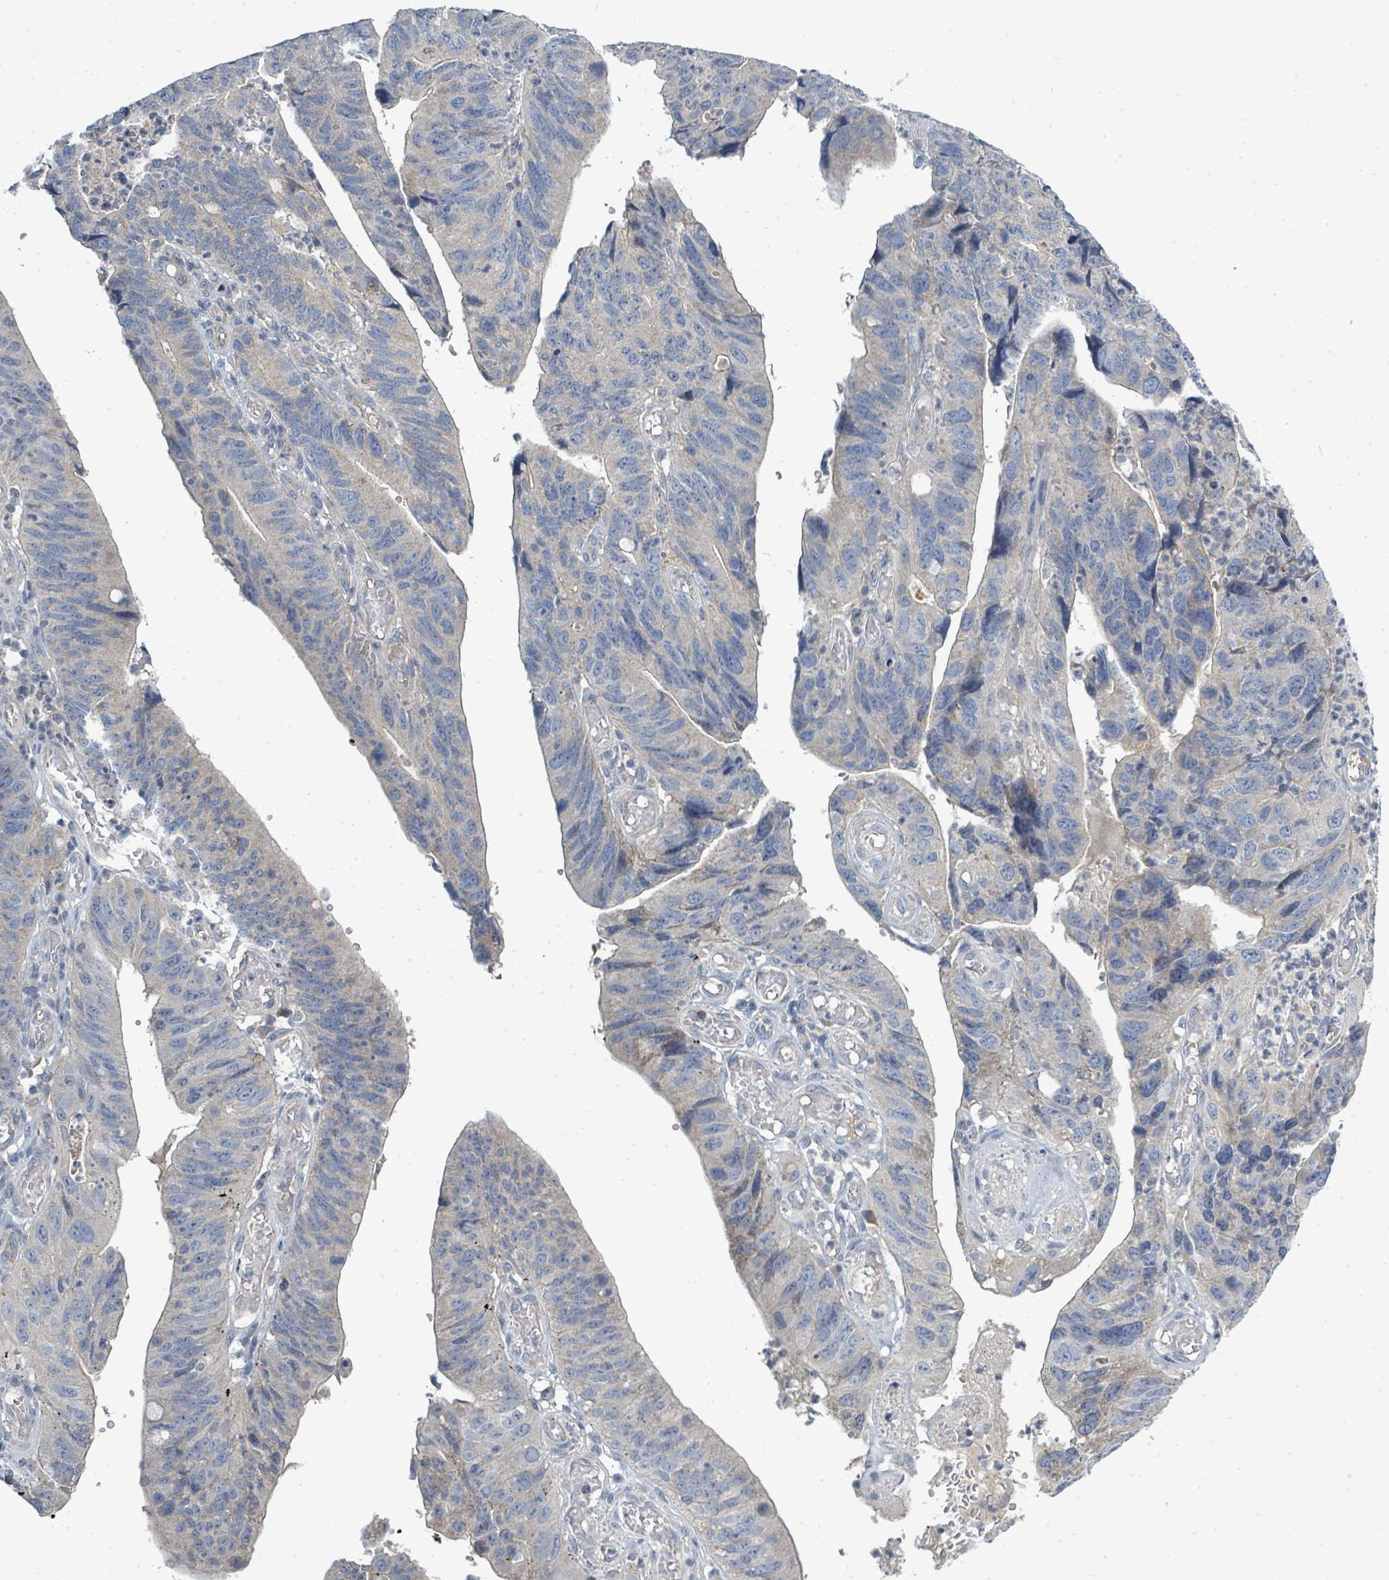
{"staining": {"intensity": "negative", "quantity": "none", "location": "none"}, "tissue": "stomach cancer", "cell_type": "Tumor cells", "image_type": "cancer", "snomed": [{"axis": "morphology", "description": "Adenocarcinoma, NOS"}, {"axis": "topography", "description": "Stomach"}], "caption": "Micrograph shows no protein staining in tumor cells of stomach cancer (adenocarcinoma) tissue. Brightfield microscopy of IHC stained with DAB (3,3'-diaminobenzidine) (brown) and hematoxylin (blue), captured at high magnification.", "gene": "SLC25A23", "patient": {"sex": "male", "age": 59}}